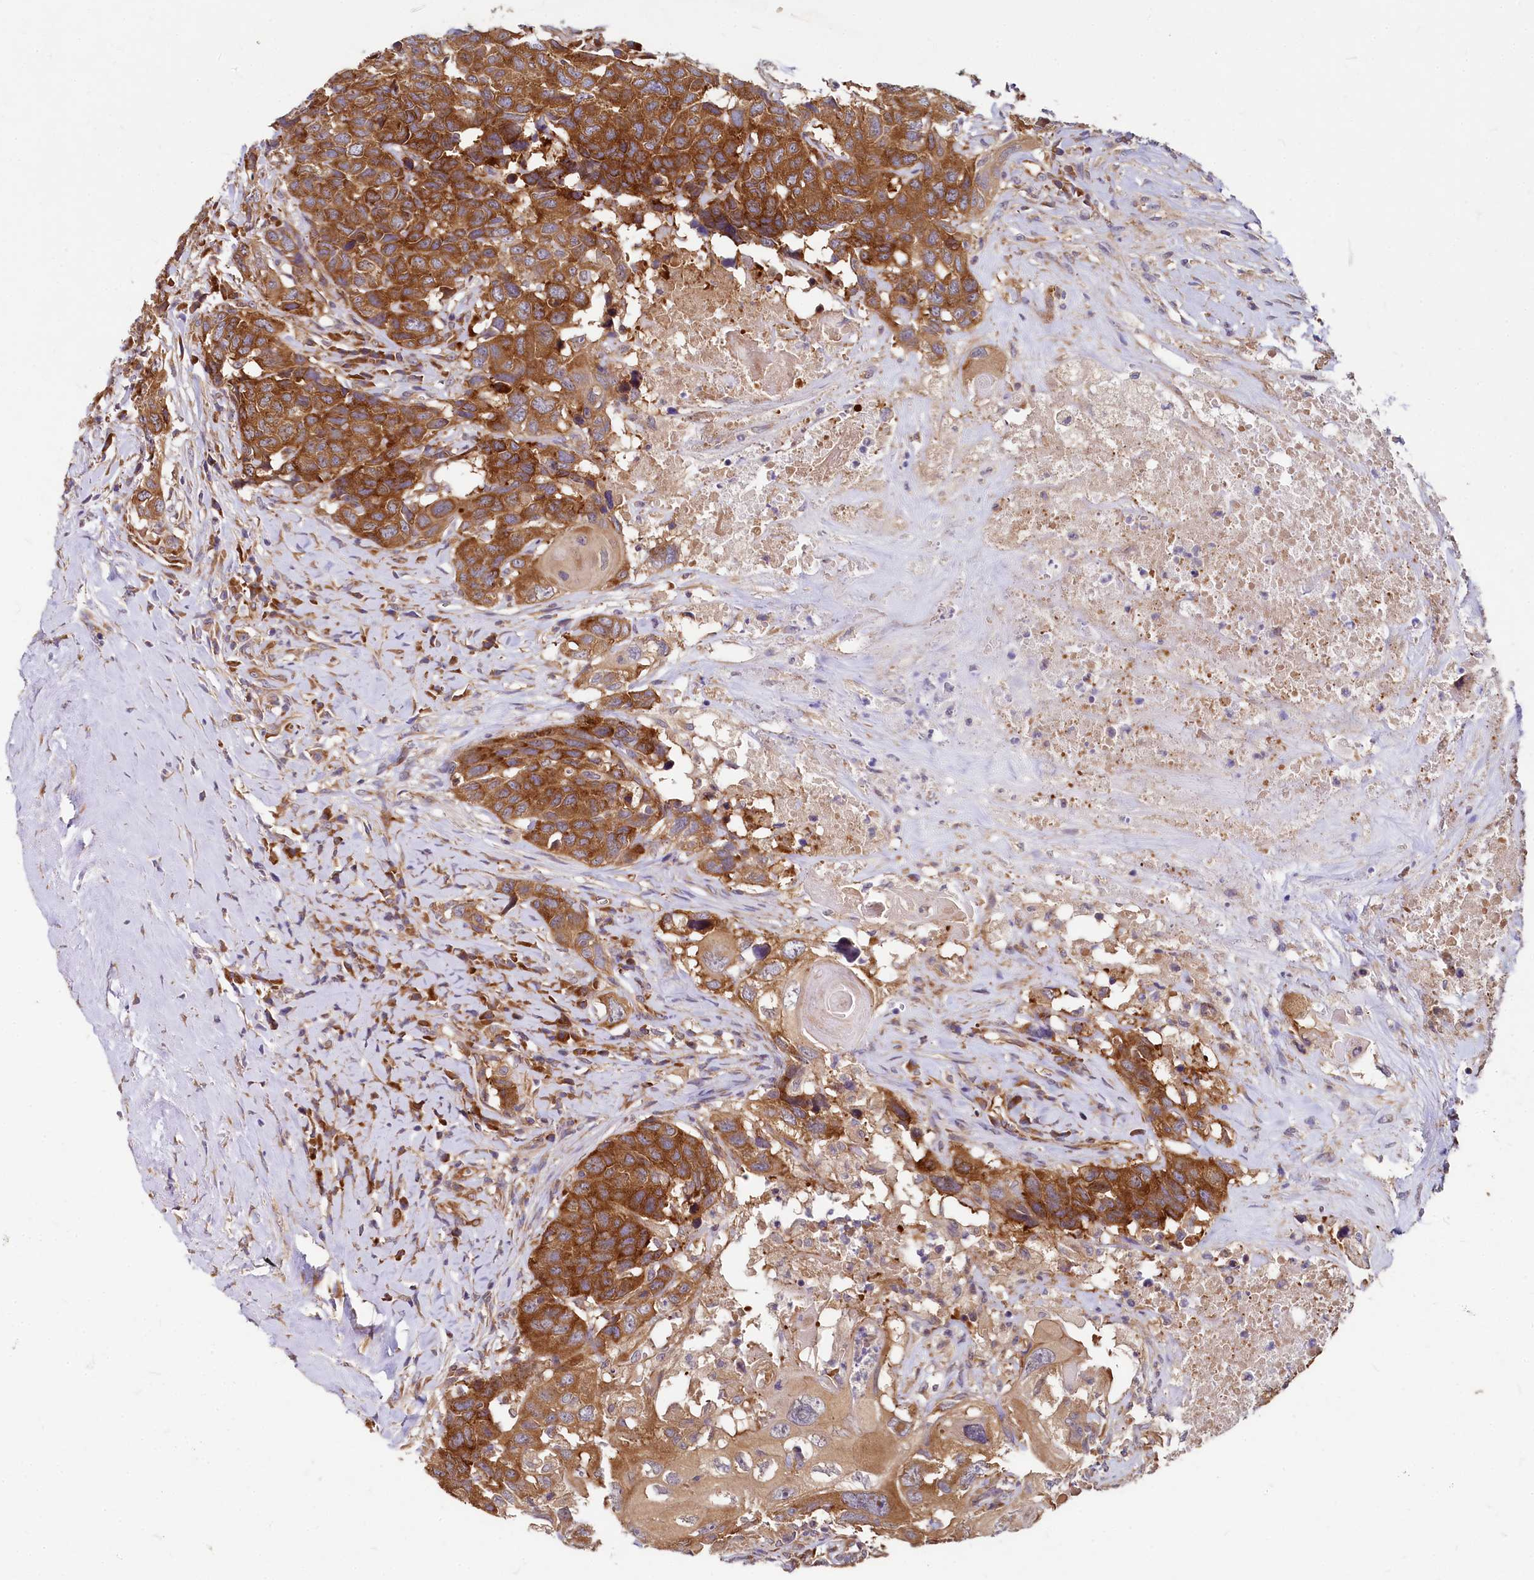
{"staining": {"intensity": "strong", "quantity": ">75%", "location": "cytoplasmic/membranous"}, "tissue": "head and neck cancer", "cell_type": "Tumor cells", "image_type": "cancer", "snomed": [{"axis": "morphology", "description": "Squamous cell carcinoma, NOS"}, {"axis": "topography", "description": "Head-Neck"}], "caption": "Human head and neck squamous cell carcinoma stained with a brown dye exhibits strong cytoplasmic/membranous positive positivity in about >75% of tumor cells.", "gene": "EIF2B2", "patient": {"sex": "male", "age": 66}}